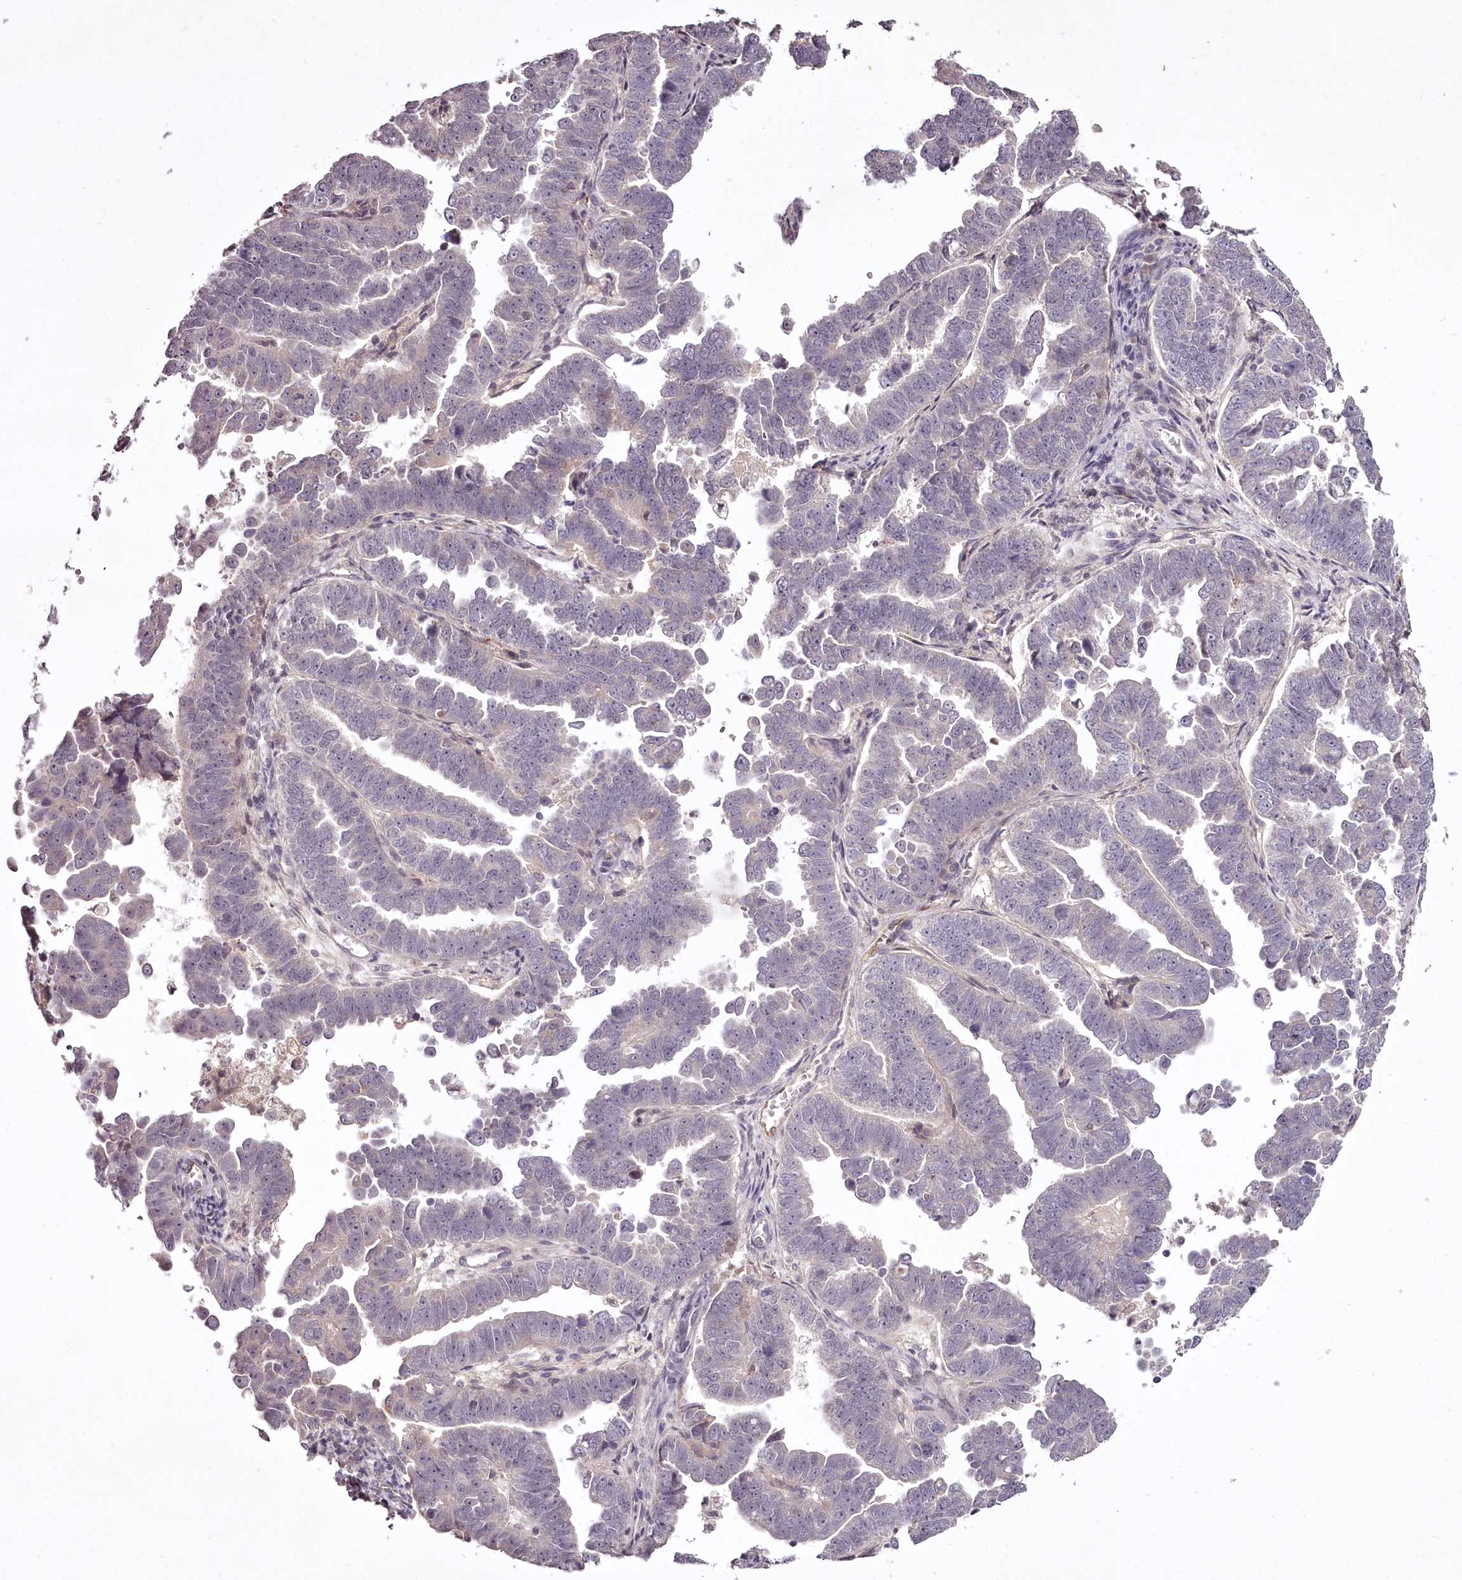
{"staining": {"intensity": "negative", "quantity": "none", "location": "none"}, "tissue": "endometrial cancer", "cell_type": "Tumor cells", "image_type": "cancer", "snomed": [{"axis": "morphology", "description": "Adenocarcinoma, NOS"}, {"axis": "topography", "description": "Endometrium"}], "caption": "Adenocarcinoma (endometrial) stained for a protein using IHC reveals no positivity tumor cells.", "gene": "RBMXL2", "patient": {"sex": "female", "age": 75}}